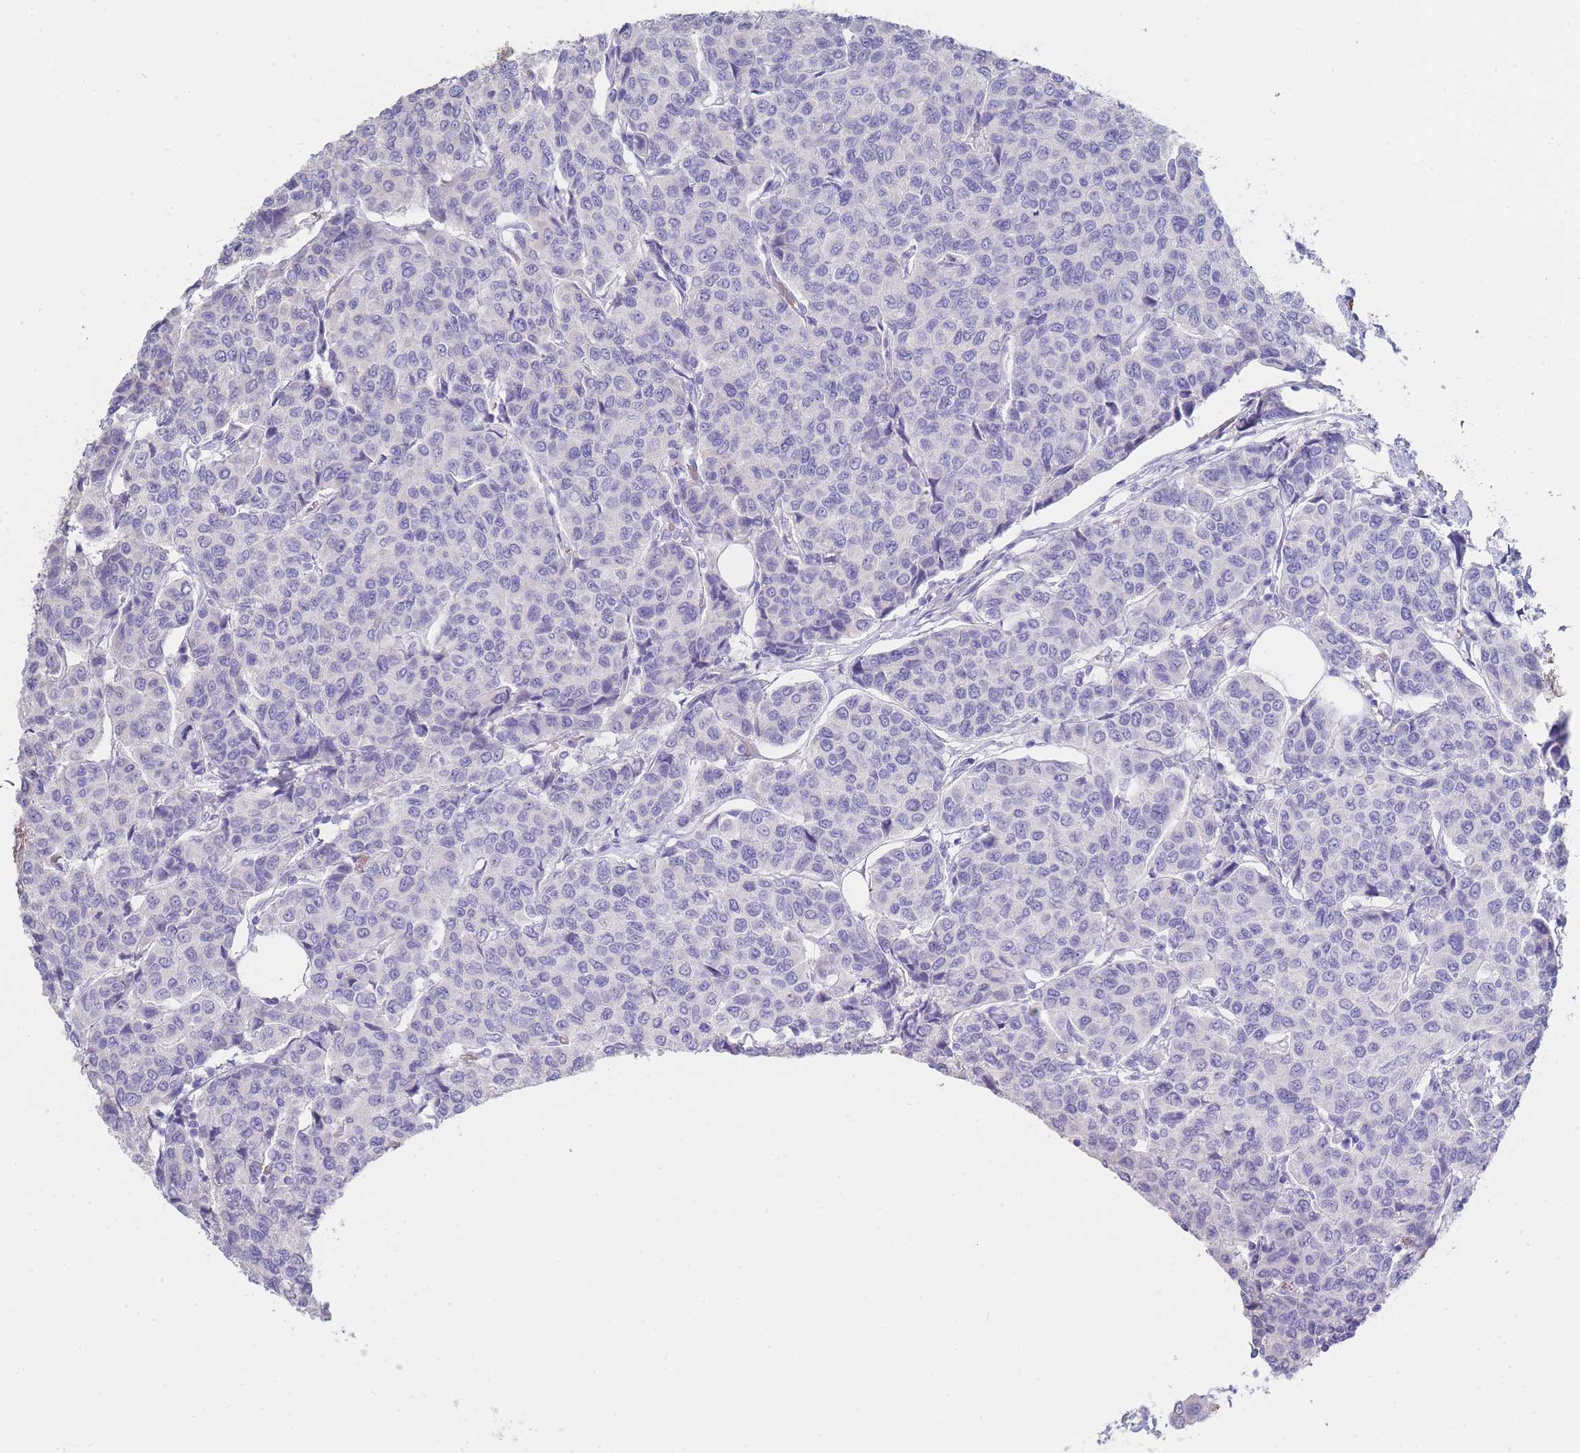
{"staining": {"intensity": "negative", "quantity": "none", "location": "none"}, "tissue": "breast cancer", "cell_type": "Tumor cells", "image_type": "cancer", "snomed": [{"axis": "morphology", "description": "Duct carcinoma"}, {"axis": "topography", "description": "Breast"}], "caption": "This is an immunohistochemistry photomicrograph of breast cancer. There is no positivity in tumor cells.", "gene": "HBG2", "patient": {"sex": "female", "age": 55}}